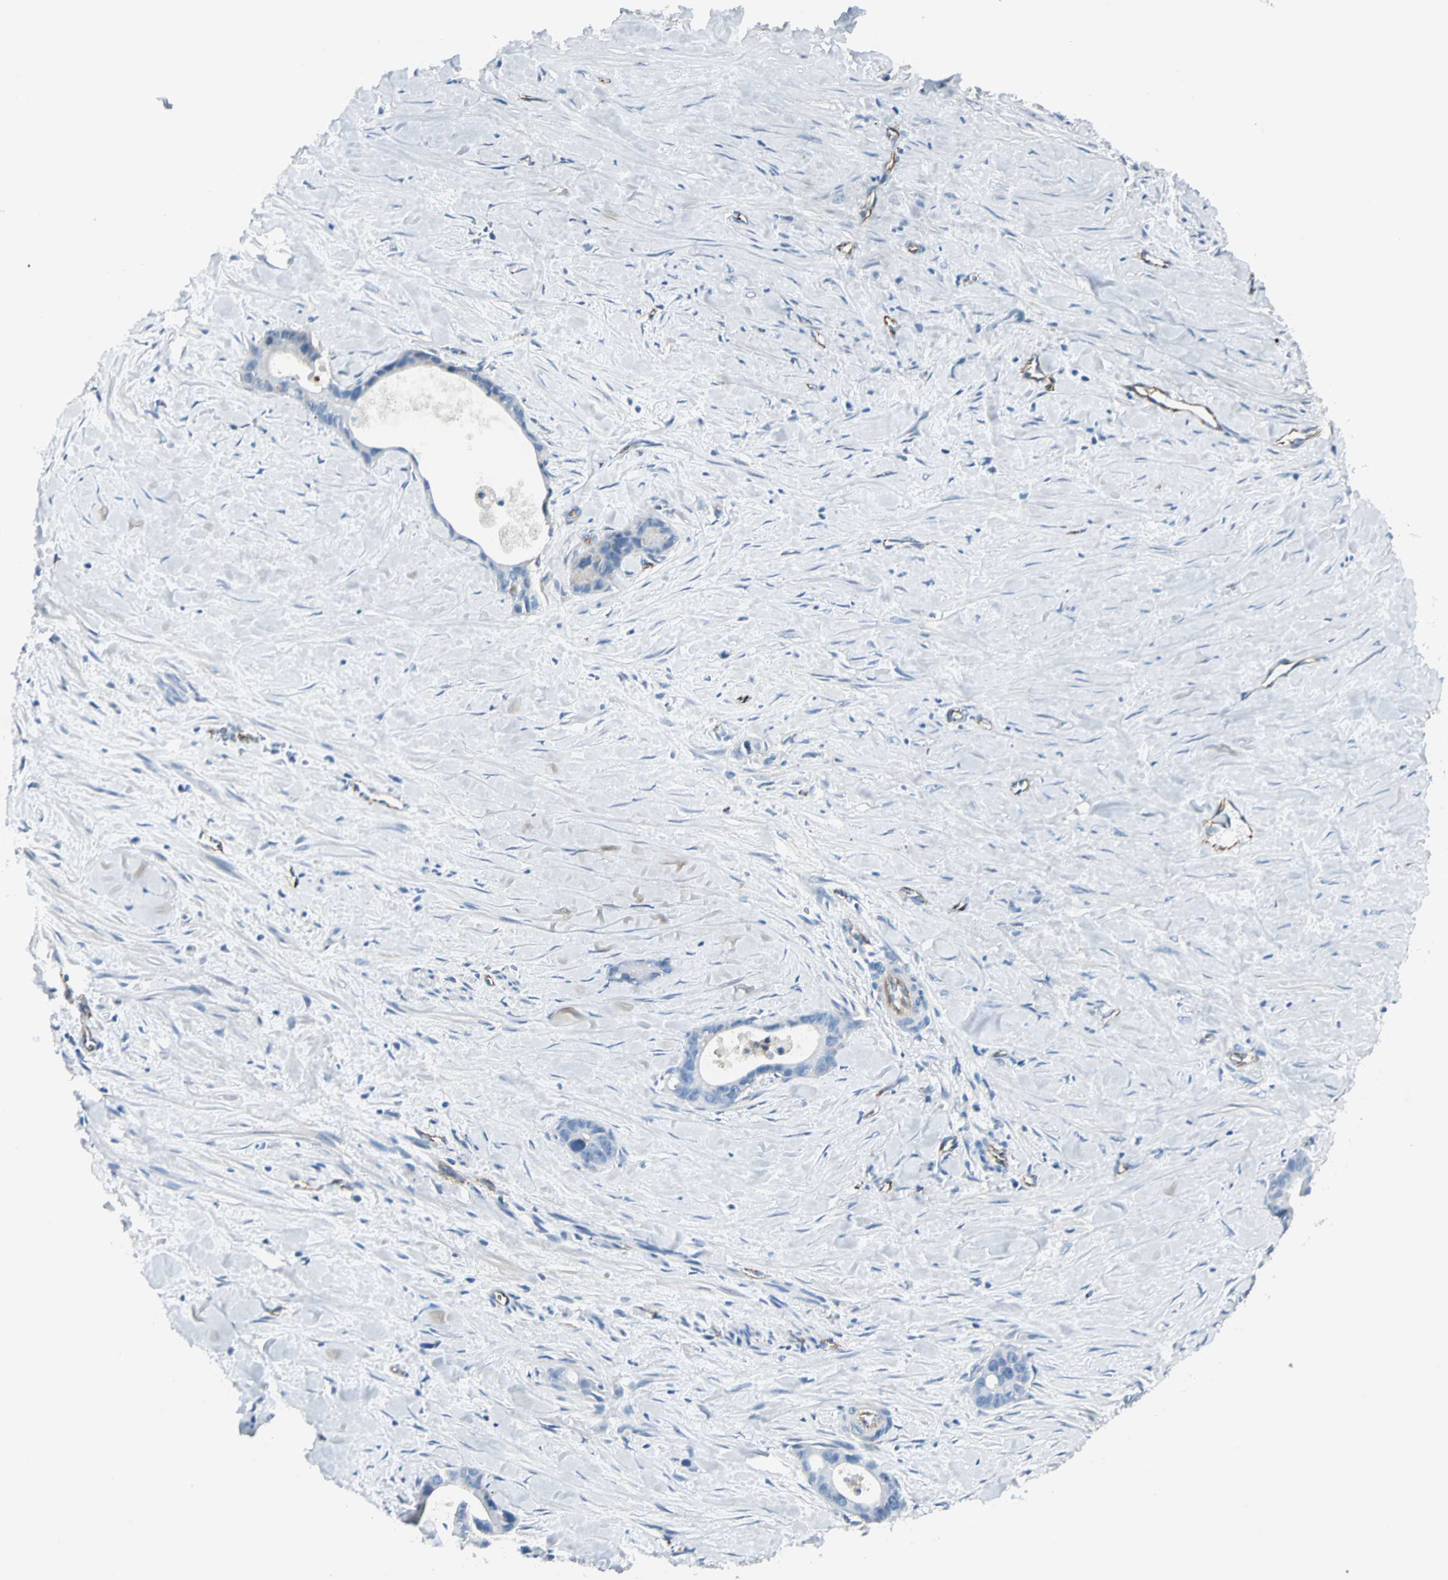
{"staining": {"intensity": "negative", "quantity": "none", "location": "none"}, "tissue": "liver cancer", "cell_type": "Tumor cells", "image_type": "cancer", "snomed": [{"axis": "morphology", "description": "Cholangiocarcinoma"}, {"axis": "topography", "description": "Liver"}], "caption": "This is a histopathology image of IHC staining of cholangiocarcinoma (liver), which shows no staining in tumor cells. (DAB (3,3'-diaminobenzidine) IHC visualized using brightfield microscopy, high magnification).", "gene": "VPS9D1", "patient": {"sex": "female", "age": 55}}